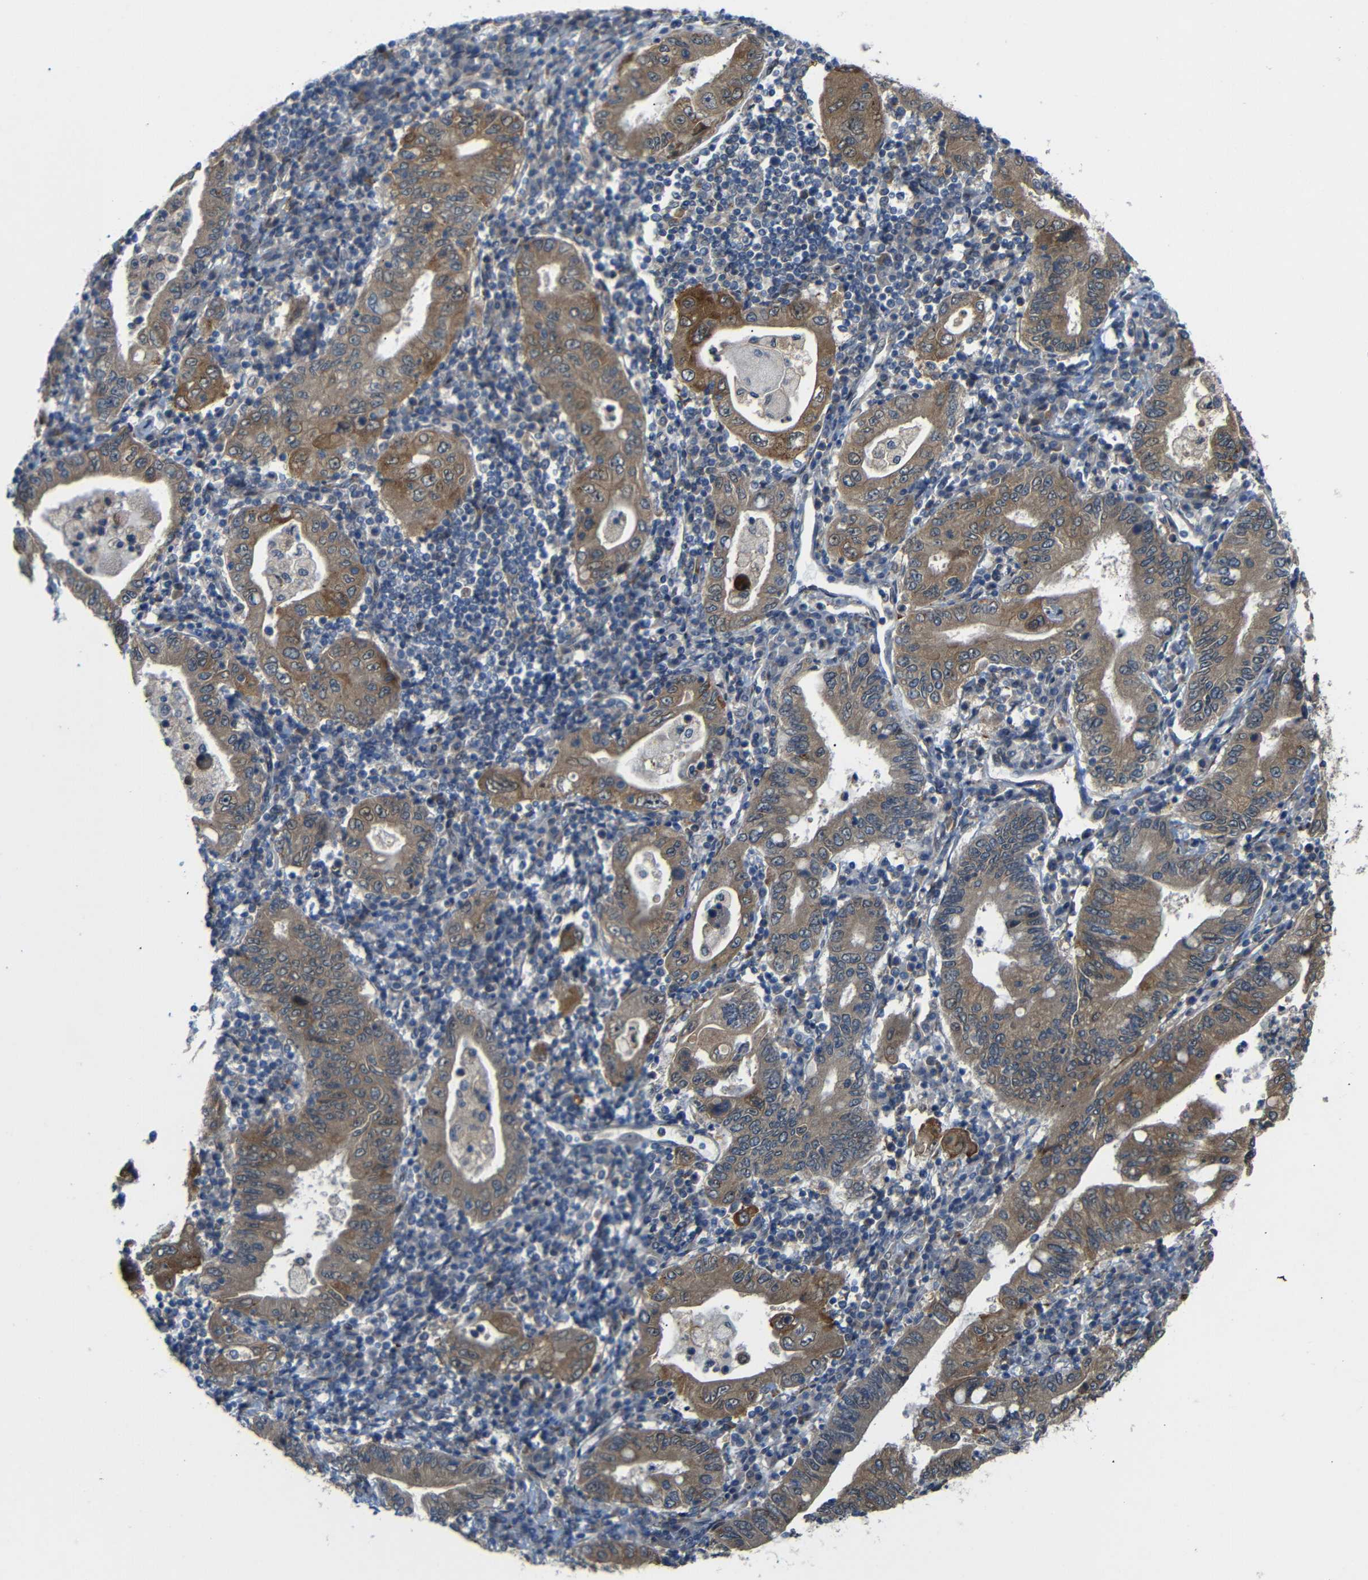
{"staining": {"intensity": "moderate", "quantity": ">75%", "location": "cytoplasmic/membranous"}, "tissue": "stomach cancer", "cell_type": "Tumor cells", "image_type": "cancer", "snomed": [{"axis": "morphology", "description": "Normal tissue, NOS"}, {"axis": "morphology", "description": "Adenocarcinoma, NOS"}, {"axis": "topography", "description": "Esophagus"}, {"axis": "topography", "description": "Stomach, upper"}, {"axis": "topography", "description": "Peripheral nerve tissue"}], "caption": "Tumor cells exhibit medium levels of moderate cytoplasmic/membranous staining in about >75% of cells in stomach adenocarcinoma. (IHC, brightfield microscopy, high magnification).", "gene": "P3H2", "patient": {"sex": "male", "age": 62}}